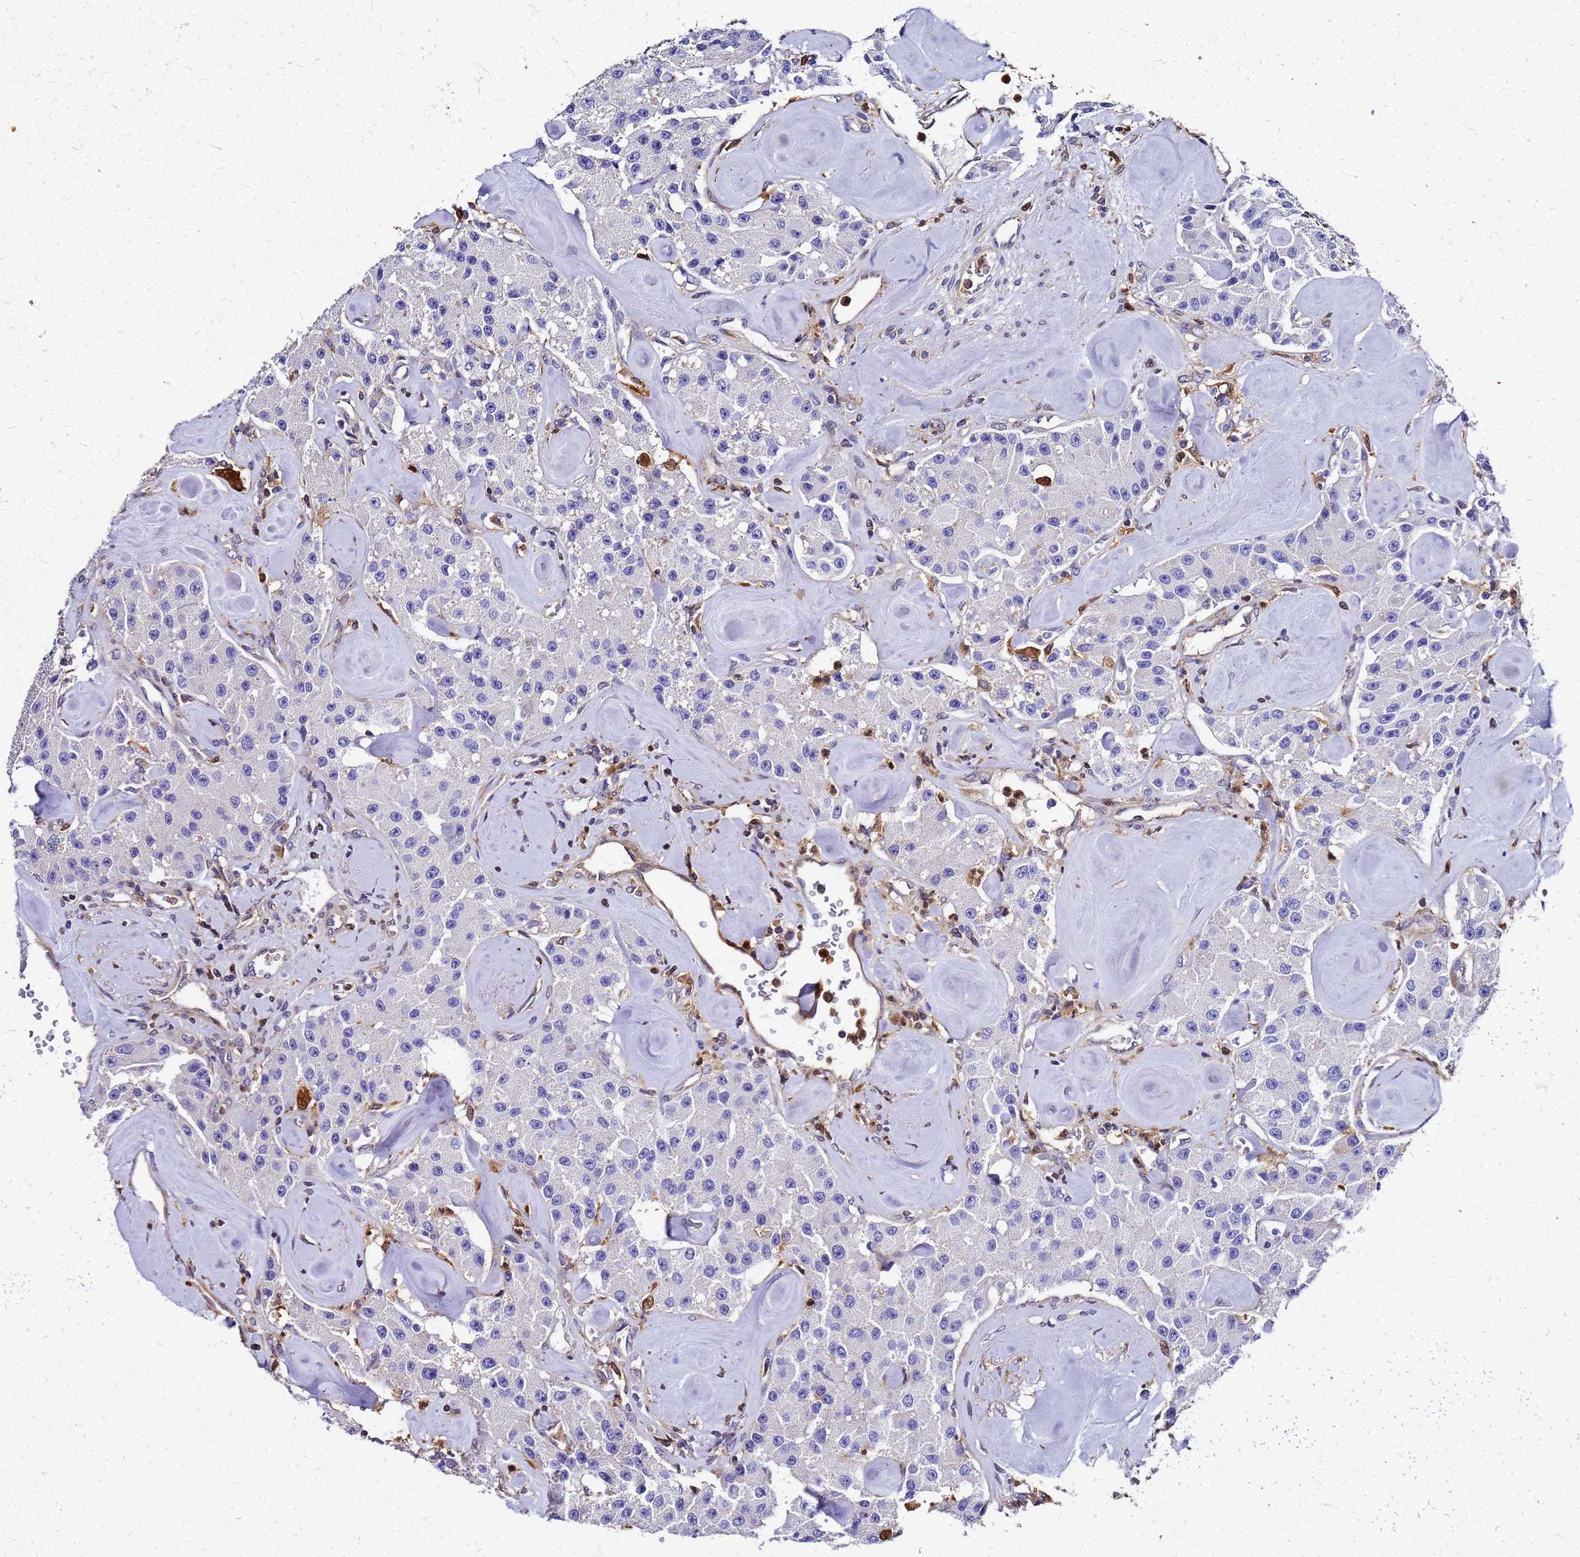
{"staining": {"intensity": "negative", "quantity": "none", "location": "none"}, "tissue": "carcinoid", "cell_type": "Tumor cells", "image_type": "cancer", "snomed": [{"axis": "morphology", "description": "Carcinoid, malignant, NOS"}, {"axis": "topography", "description": "Pancreas"}], "caption": "Tumor cells show no significant positivity in carcinoid.", "gene": "S100A11", "patient": {"sex": "male", "age": 41}}